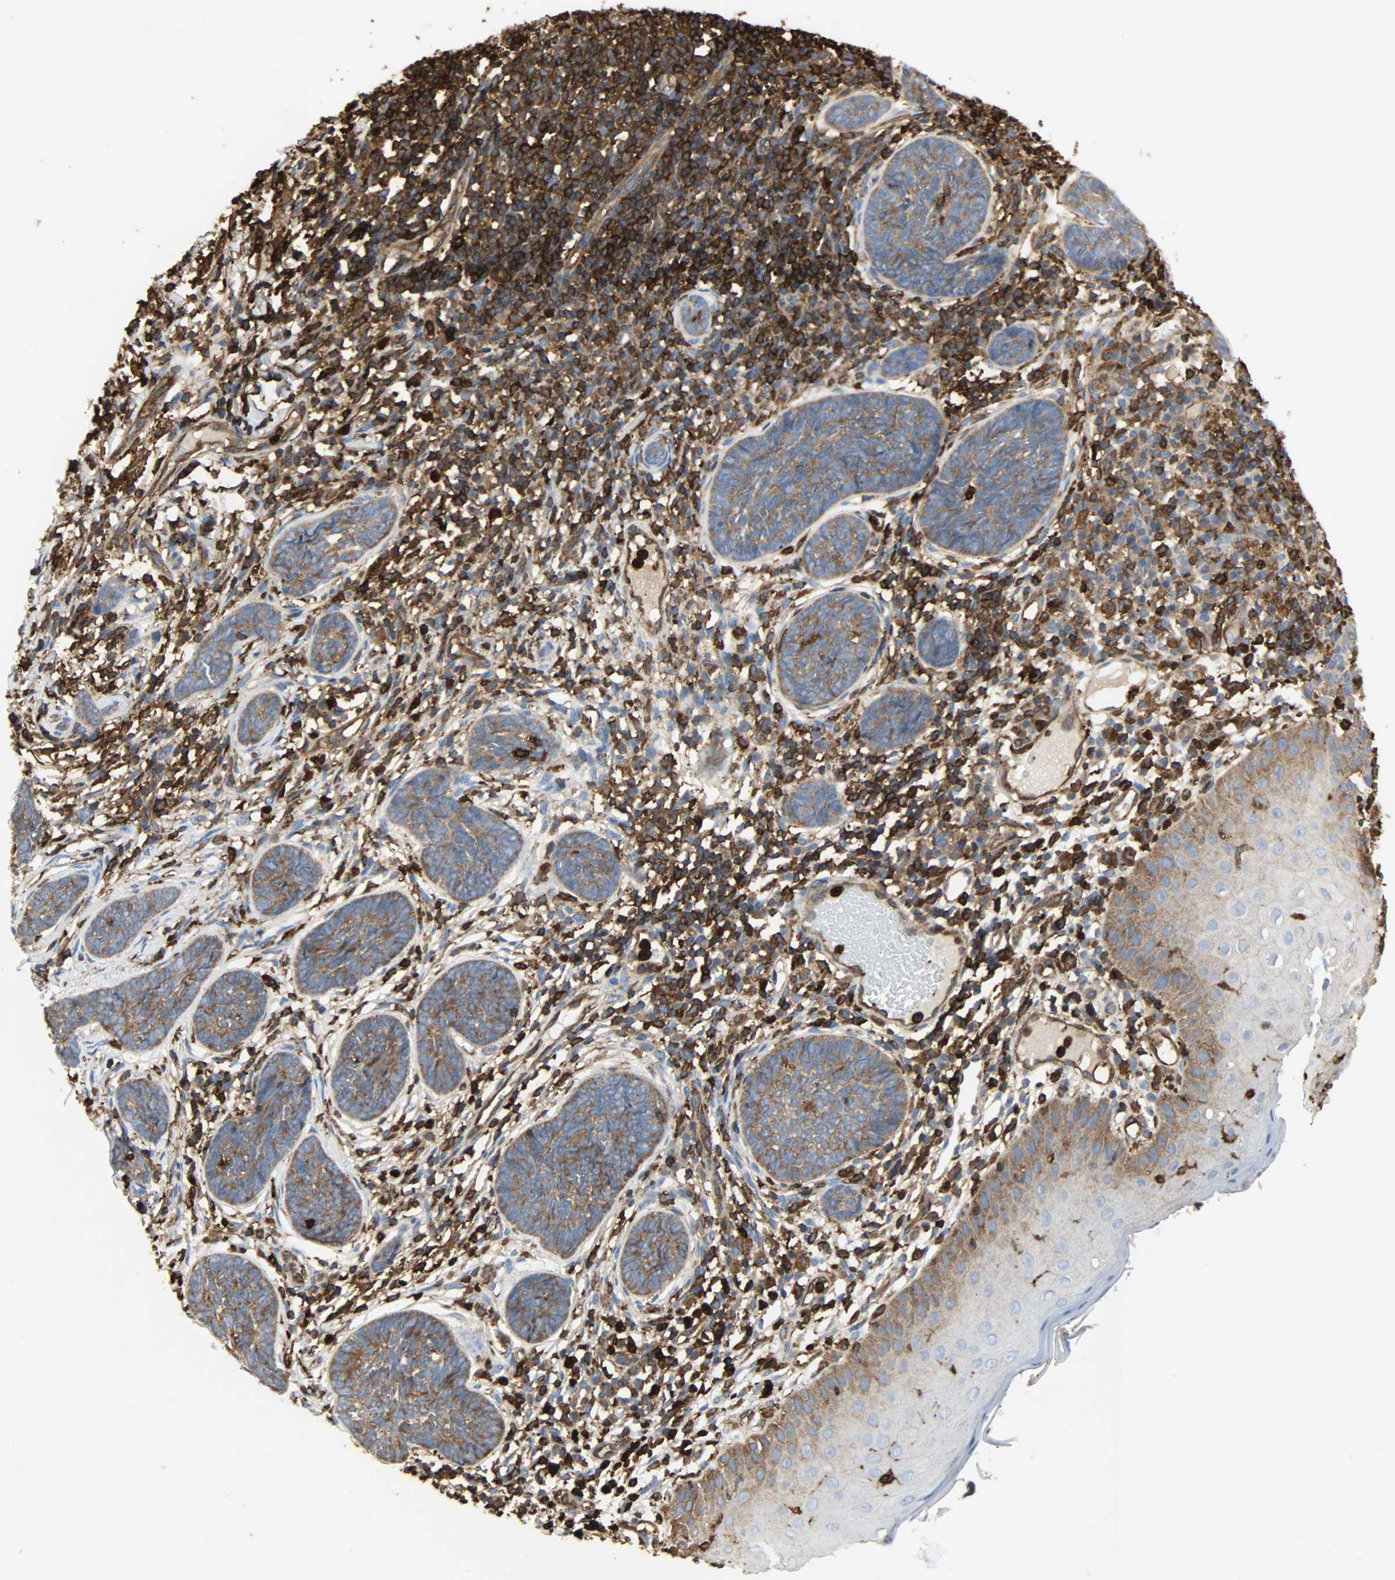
{"staining": {"intensity": "strong", "quantity": ">75%", "location": "cytoplasmic/membranous"}, "tissue": "skin cancer", "cell_type": "Tumor cells", "image_type": "cancer", "snomed": [{"axis": "morphology", "description": "Normal tissue, NOS"}, {"axis": "morphology", "description": "Basal cell carcinoma"}, {"axis": "topography", "description": "Skin"}], "caption": "Basal cell carcinoma (skin) stained for a protein (brown) exhibits strong cytoplasmic/membranous positive staining in approximately >75% of tumor cells.", "gene": "VASP", "patient": {"sex": "male", "age": 87}}